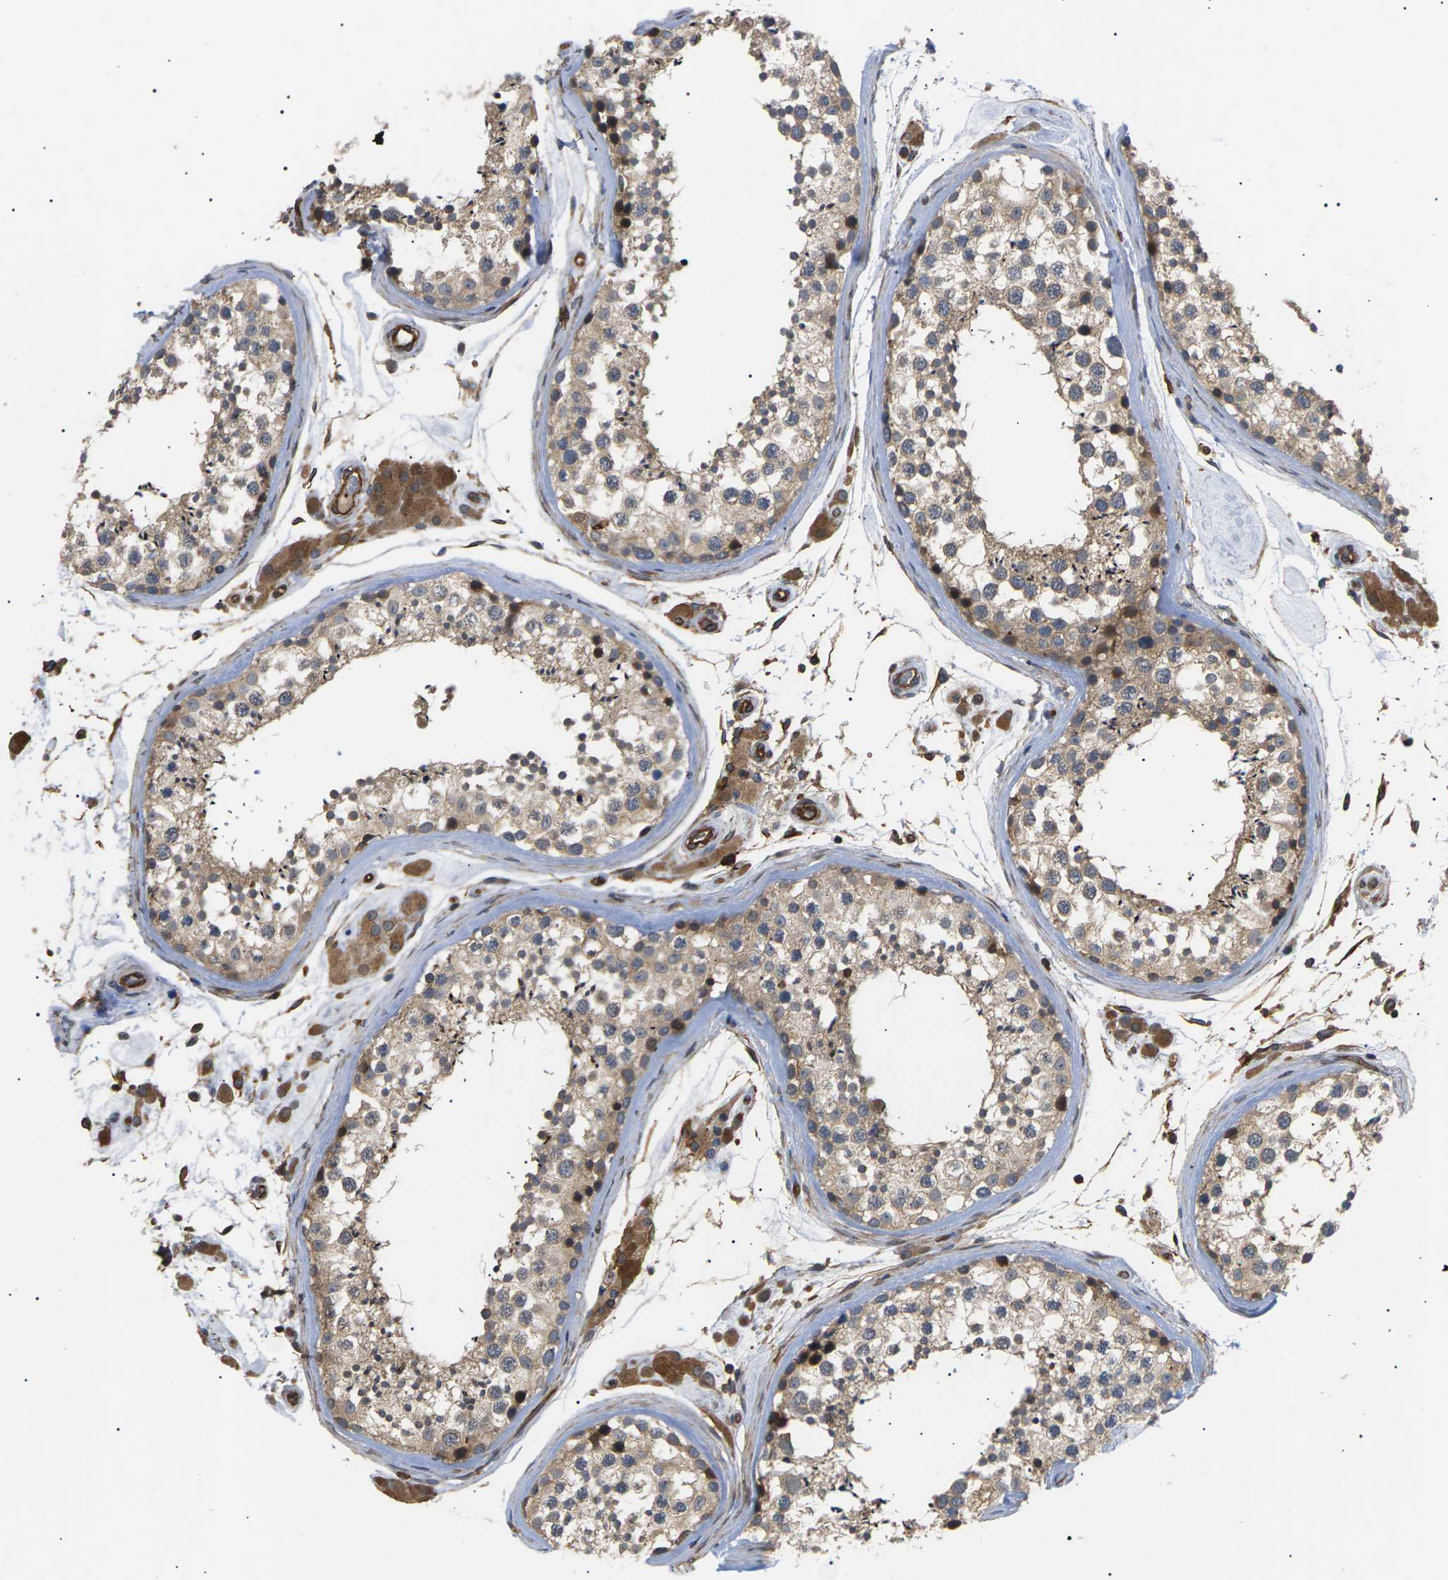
{"staining": {"intensity": "moderate", "quantity": ">75%", "location": "cytoplasmic/membranous"}, "tissue": "testis", "cell_type": "Cells in seminiferous ducts", "image_type": "normal", "snomed": [{"axis": "morphology", "description": "Normal tissue, NOS"}, {"axis": "topography", "description": "Testis"}], "caption": "Immunohistochemistry (IHC) (DAB (3,3'-diaminobenzidine)) staining of unremarkable testis demonstrates moderate cytoplasmic/membranous protein expression in about >75% of cells in seminiferous ducts.", "gene": "TMTC4", "patient": {"sex": "male", "age": 46}}